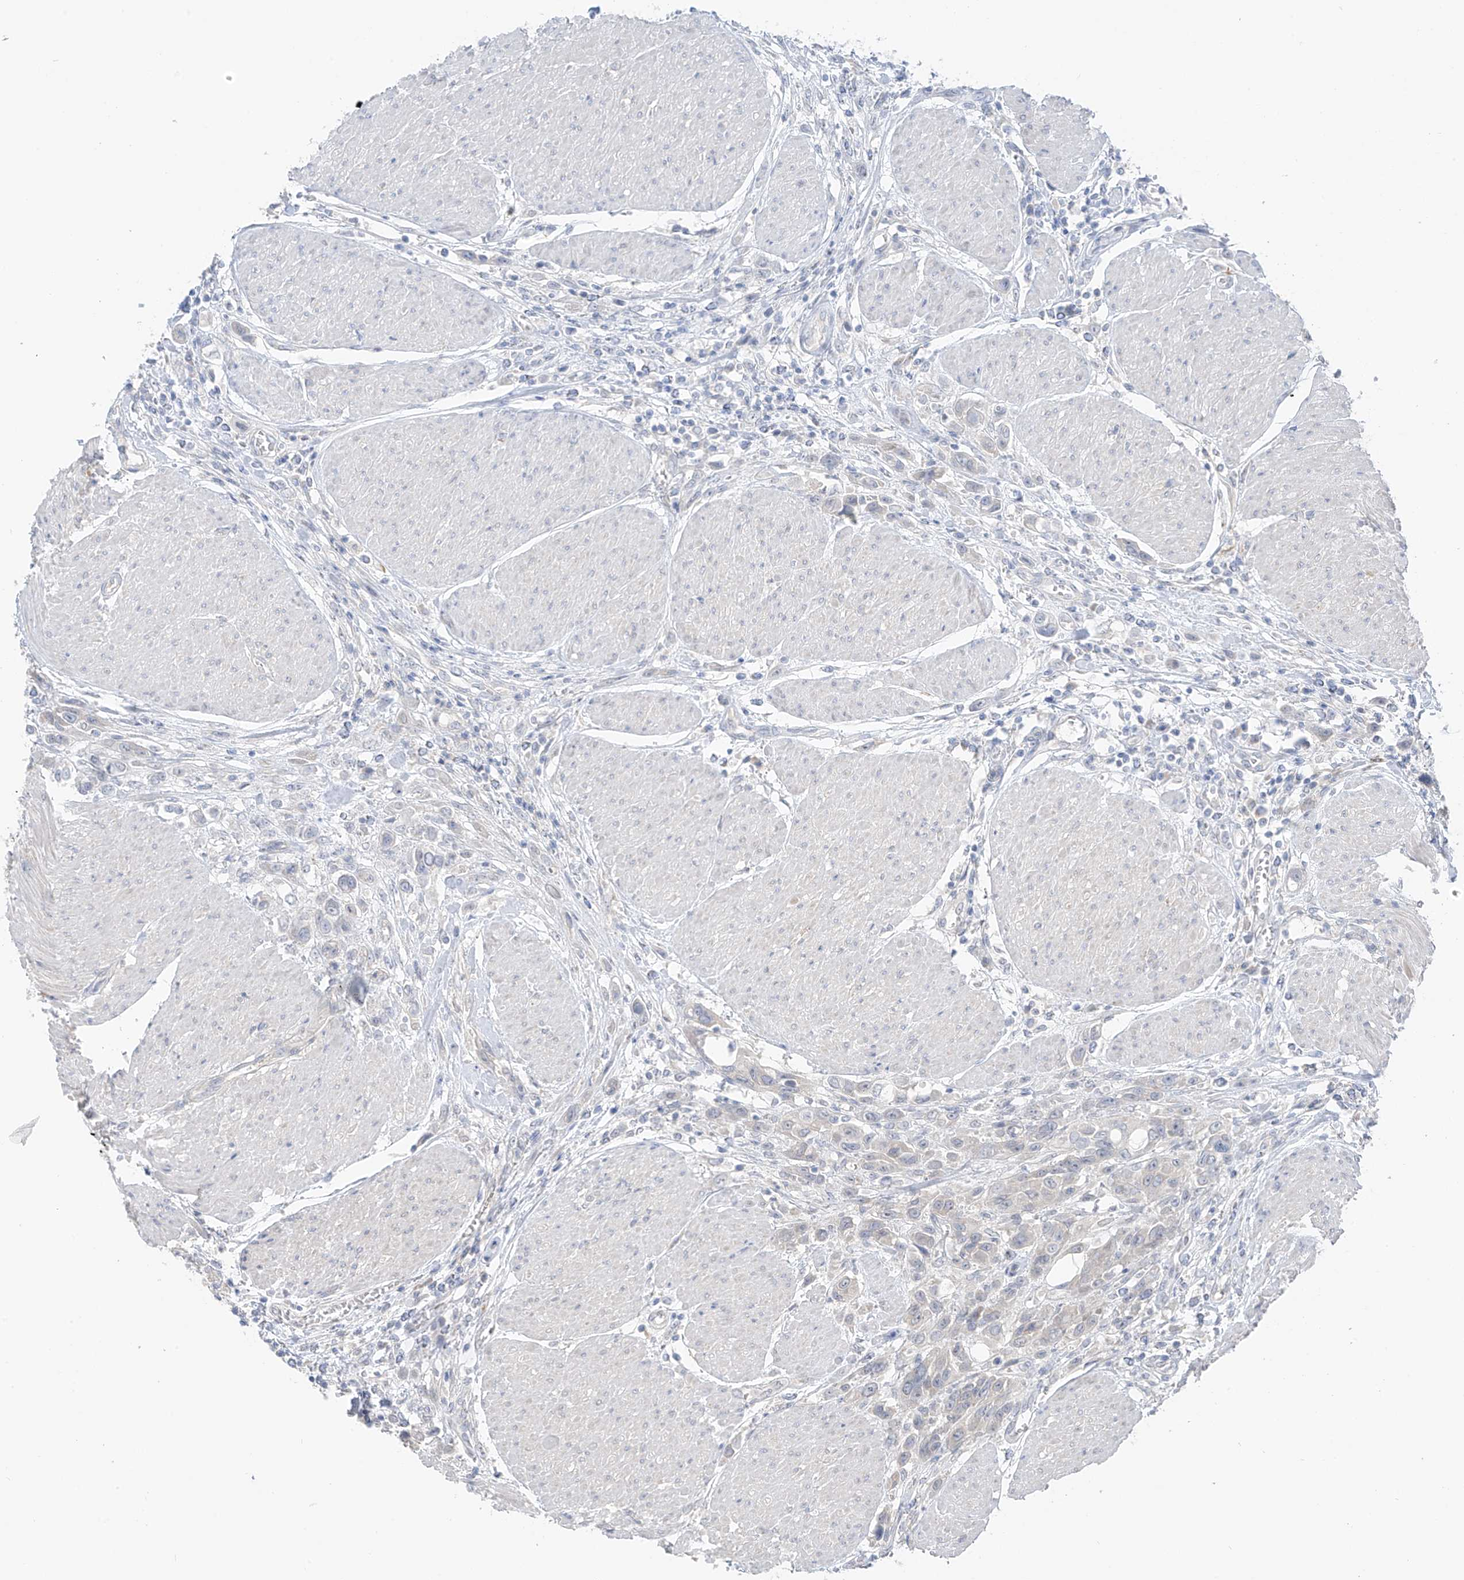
{"staining": {"intensity": "negative", "quantity": "none", "location": "none"}, "tissue": "urothelial cancer", "cell_type": "Tumor cells", "image_type": "cancer", "snomed": [{"axis": "morphology", "description": "Urothelial carcinoma, High grade"}, {"axis": "topography", "description": "Urinary bladder"}], "caption": "A high-resolution image shows immunohistochemistry staining of urothelial carcinoma (high-grade), which exhibits no significant staining in tumor cells.", "gene": "NALCN", "patient": {"sex": "male", "age": 50}}